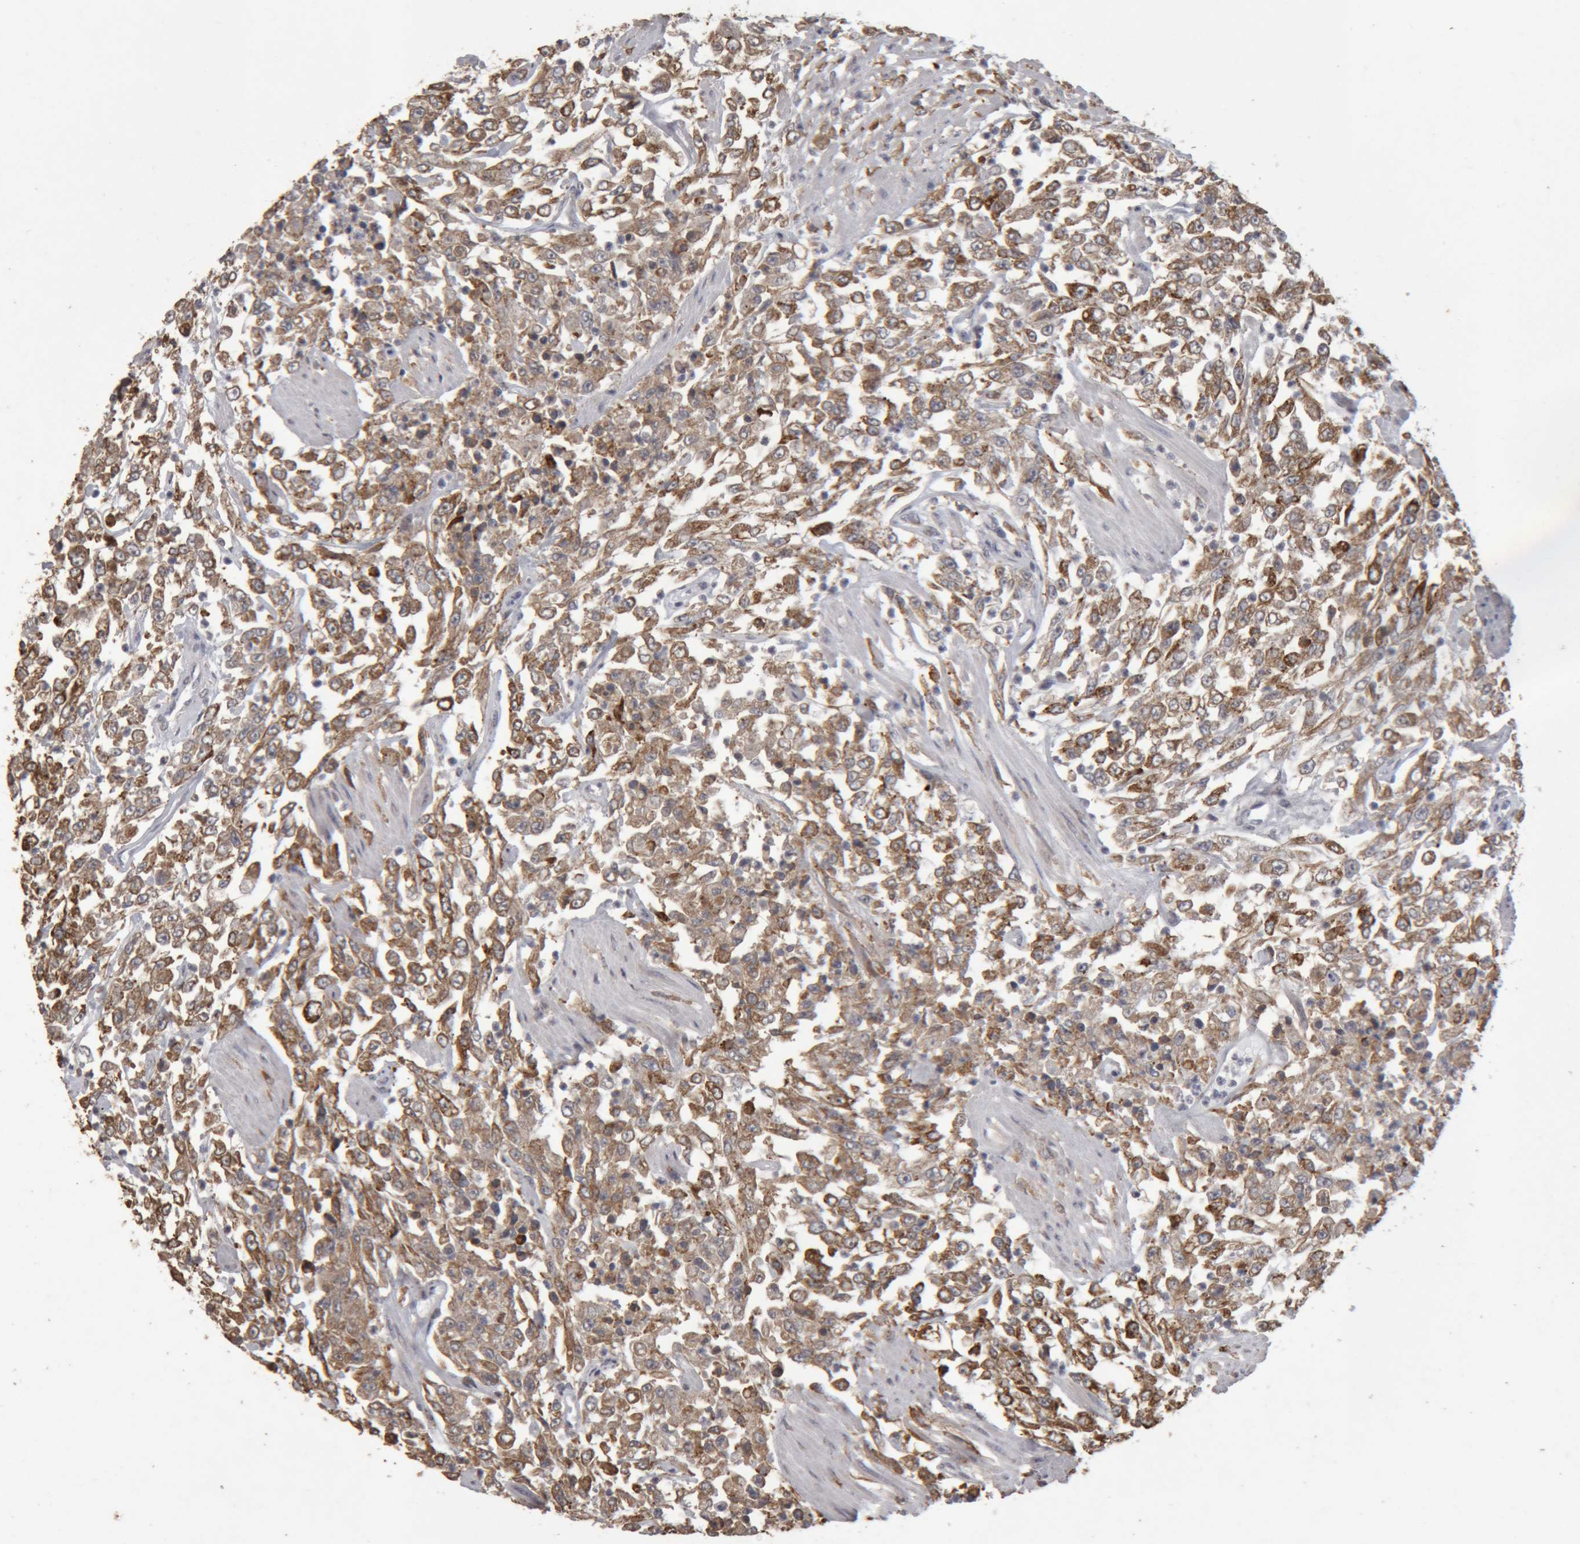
{"staining": {"intensity": "moderate", "quantity": ">75%", "location": "cytoplasmic/membranous"}, "tissue": "urothelial cancer", "cell_type": "Tumor cells", "image_type": "cancer", "snomed": [{"axis": "morphology", "description": "Urothelial carcinoma, High grade"}, {"axis": "topography", "description": "Urinary bladder"}], "caption": "IHC of urothelial carcinoma (high-grade) displays medium levels of moderate cytoplasmic/membranous staining in approximately >75% of tumor cells. (IHC, brightfield microscopy, high magnification).", "gene": "MEP1A", "patient": {"sex": "male", "age": 46}}